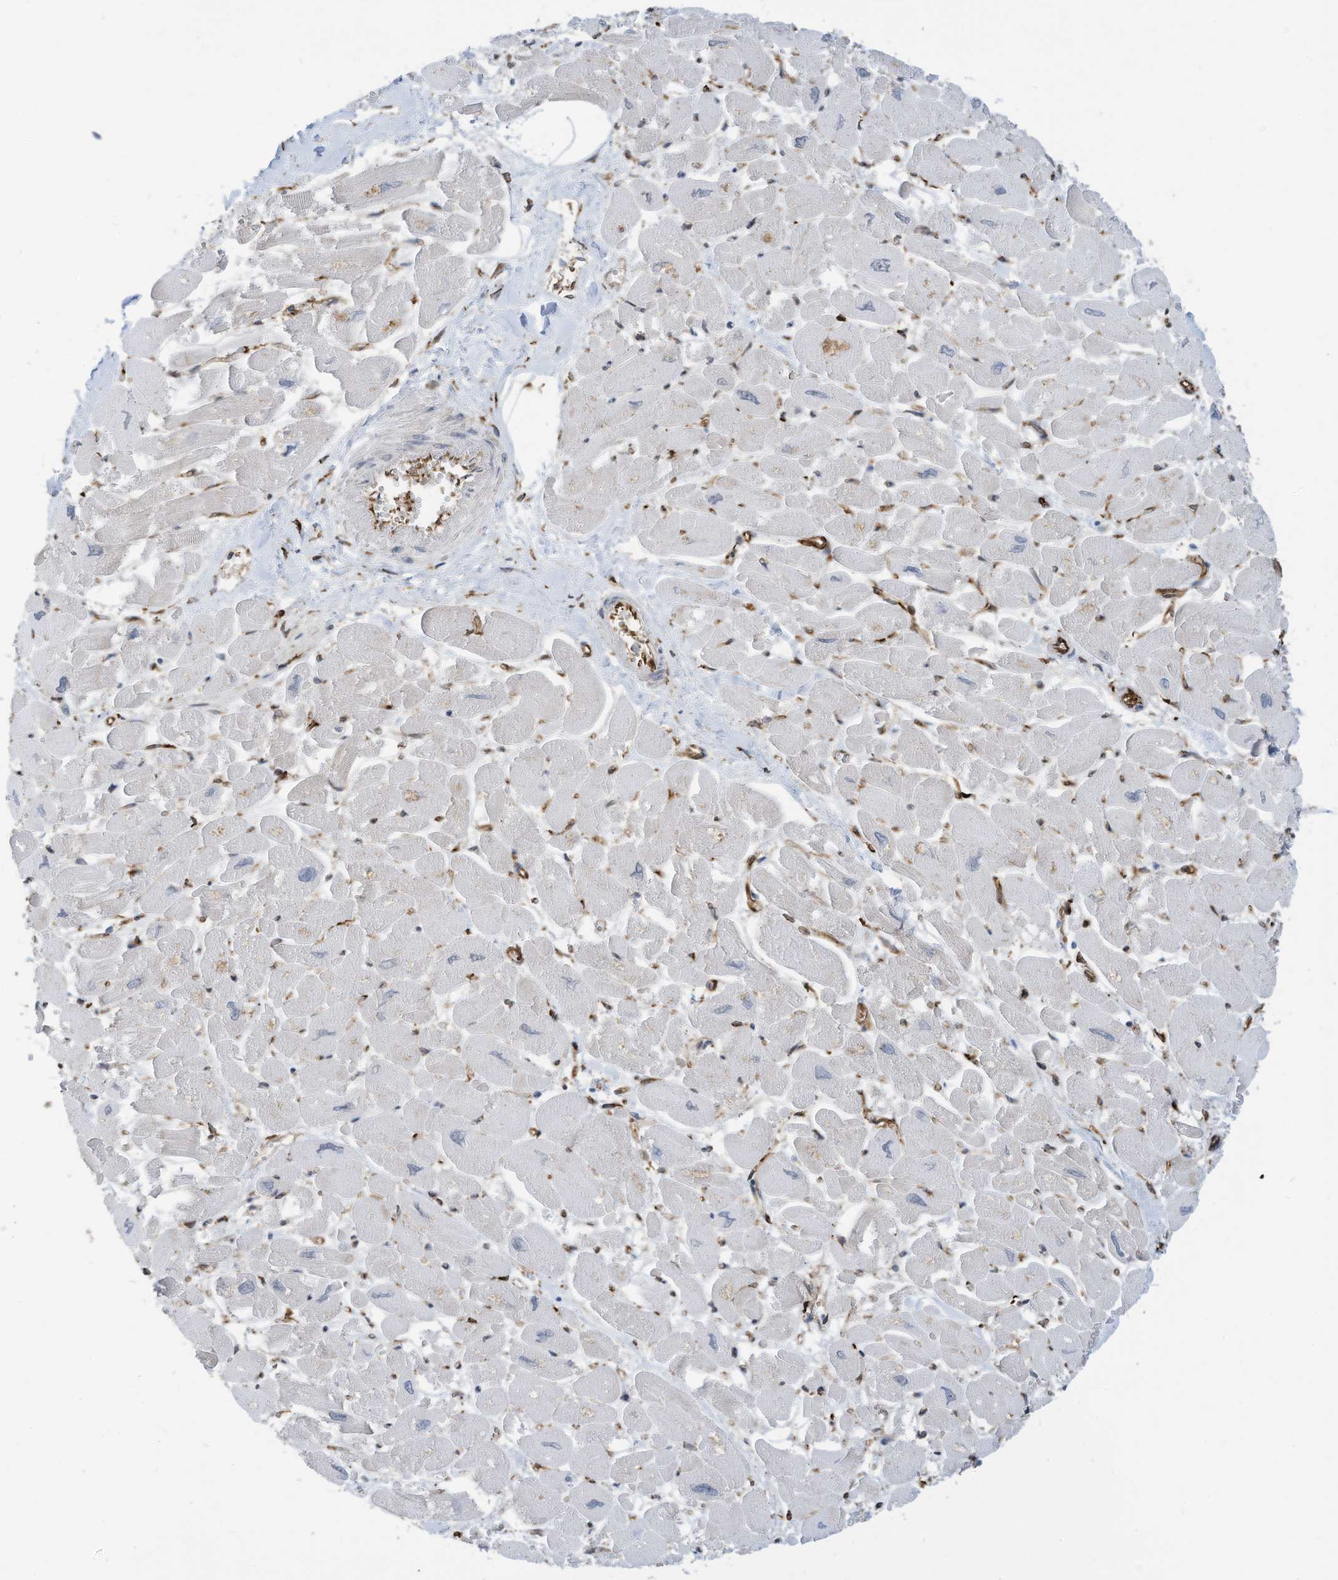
{"staining": {"intensity": "moderate", "quantity": "<25%", "location": "cytoplasmic/membranous"}, "tissue": "heart muscle", "cell_type": "Cardiomyocytes", "image_type": "normal", "snomed": [{"axis": "morphology", "description": "Normal tissue, NOS"}, {"axis": "topography", "description": "Heart"}], "caption": "Immunohistochemical staining of normal human heart muscle exhibits <25% levels of moderate cytoplasmic/membranous protein expression in approximately <25% of cardiomyocytes. (Brightfield microscopy of DAB IHC at high magnification).", "gene": "ZBTB45", "patient": {"sex": "male", "age": 54}}